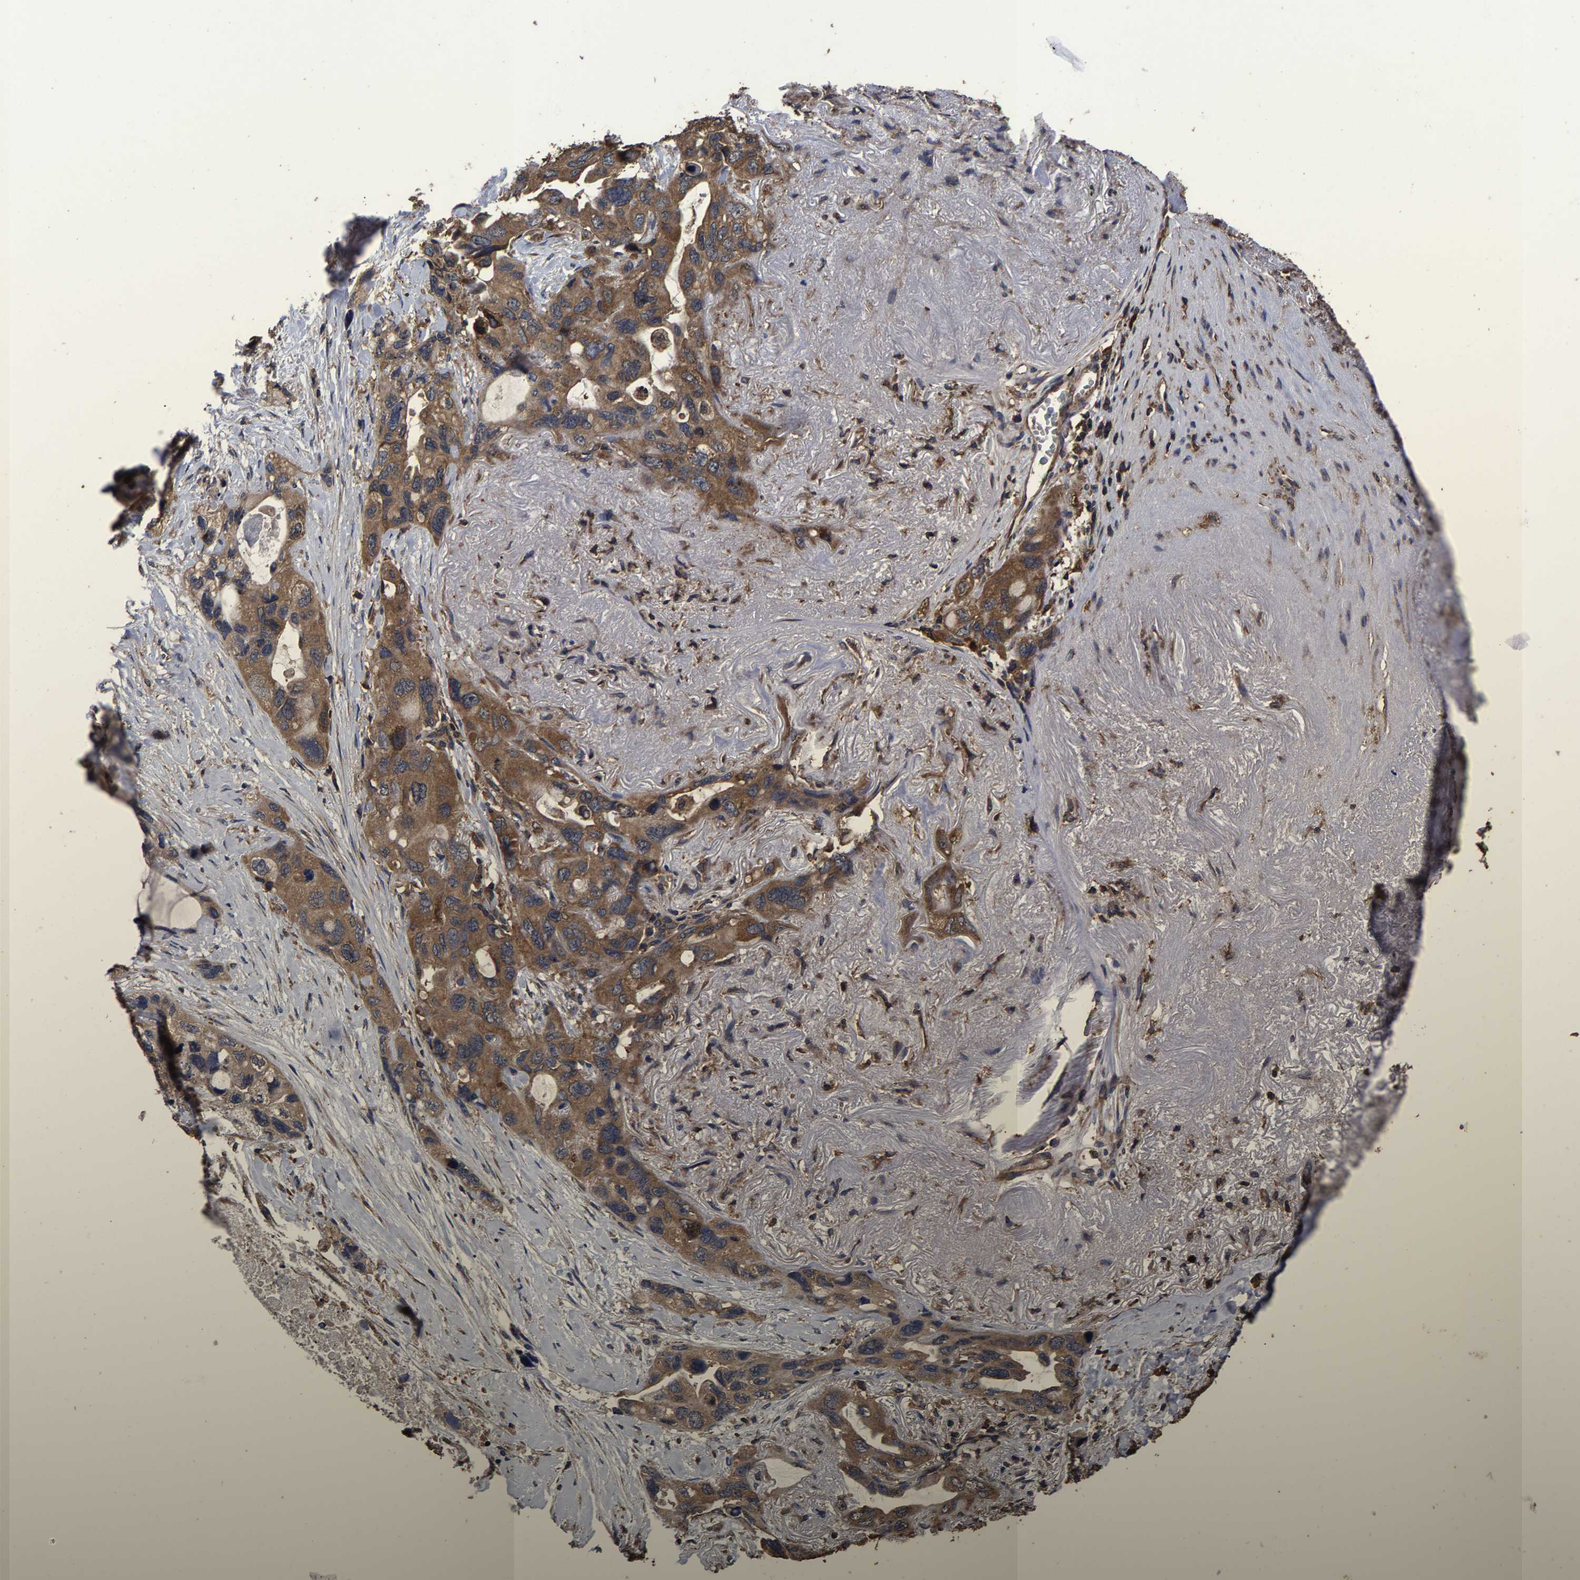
{"staining": {"intensity": "moderate", "quantity": ">75%", "location": "cytoplasmic/membranous"}, "tissue": "lung cancer", "cell_type": "Tumor cells", "image_type": "cancer", "snomed": [{"axis": "morphology", "description": "Squamous cell carcinoma, NOS"}, {"axis": "topography", "description": "Lung"}], "caption": "Lung cancer stained with a protein marker shows moderate staining in tumor cells.", "gene": "ITCH", "patient": {"sex": "female", "age": 73}}